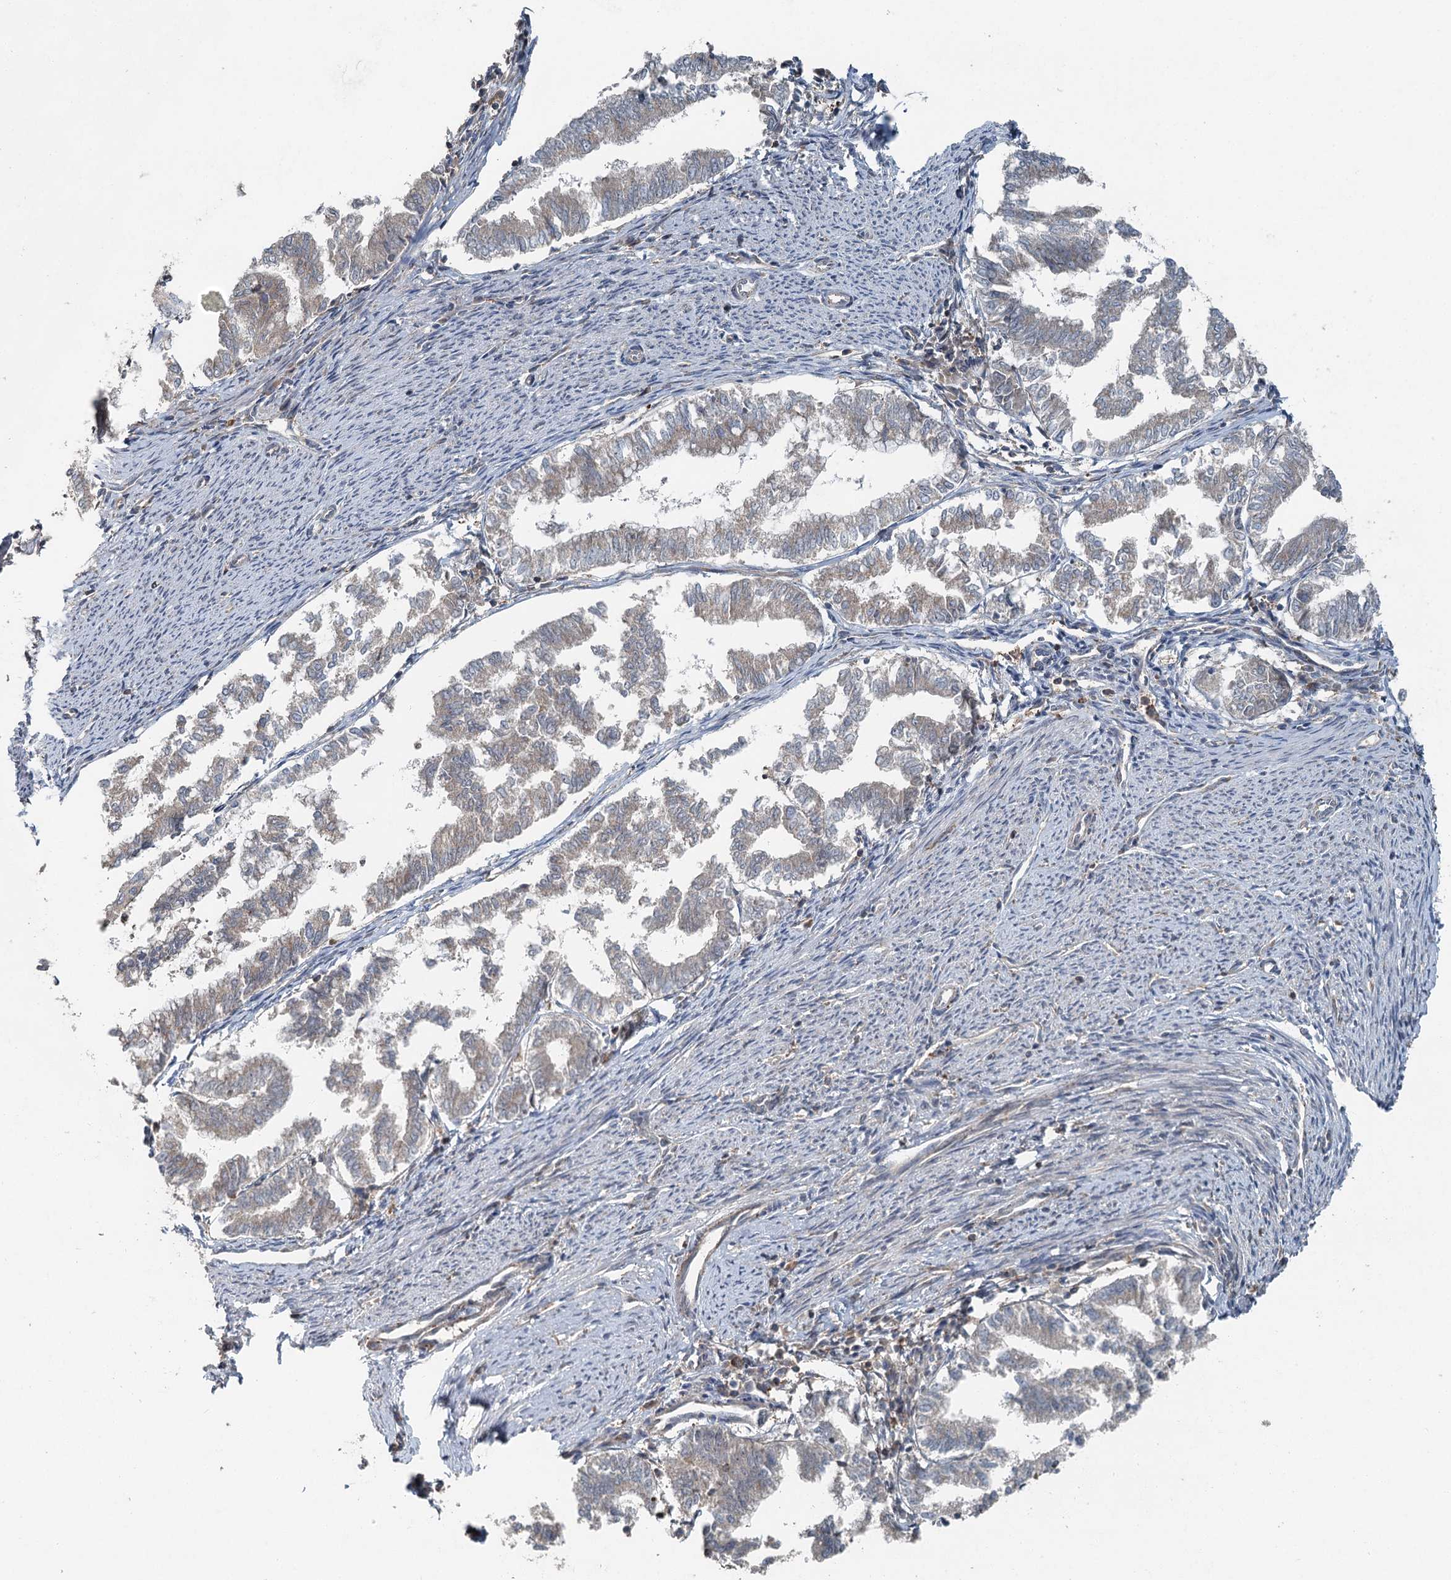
{"staining": {"intensity": "weak", "quantity": "25%-75%", "location": "cytoplasmic/membranous"}, "tissue": "endometrial cancer", "cell_type": "Tumor cells", "image_type": "cancer", "snomed": [{"axis": "morphology", "description": "Adenocarcinoma, NOS"}, {"axis": "topography", "description": "Endometrium"}], "caption": "Brown immunohistochemical staining in human adenocarcinoma (endometrial) exhibits weak cytoplasmic/membranous expression in approximately 25%-75% of tumor cells.", "gene": "SKIC3", "patient": {"sex": "female", "age": 79}}